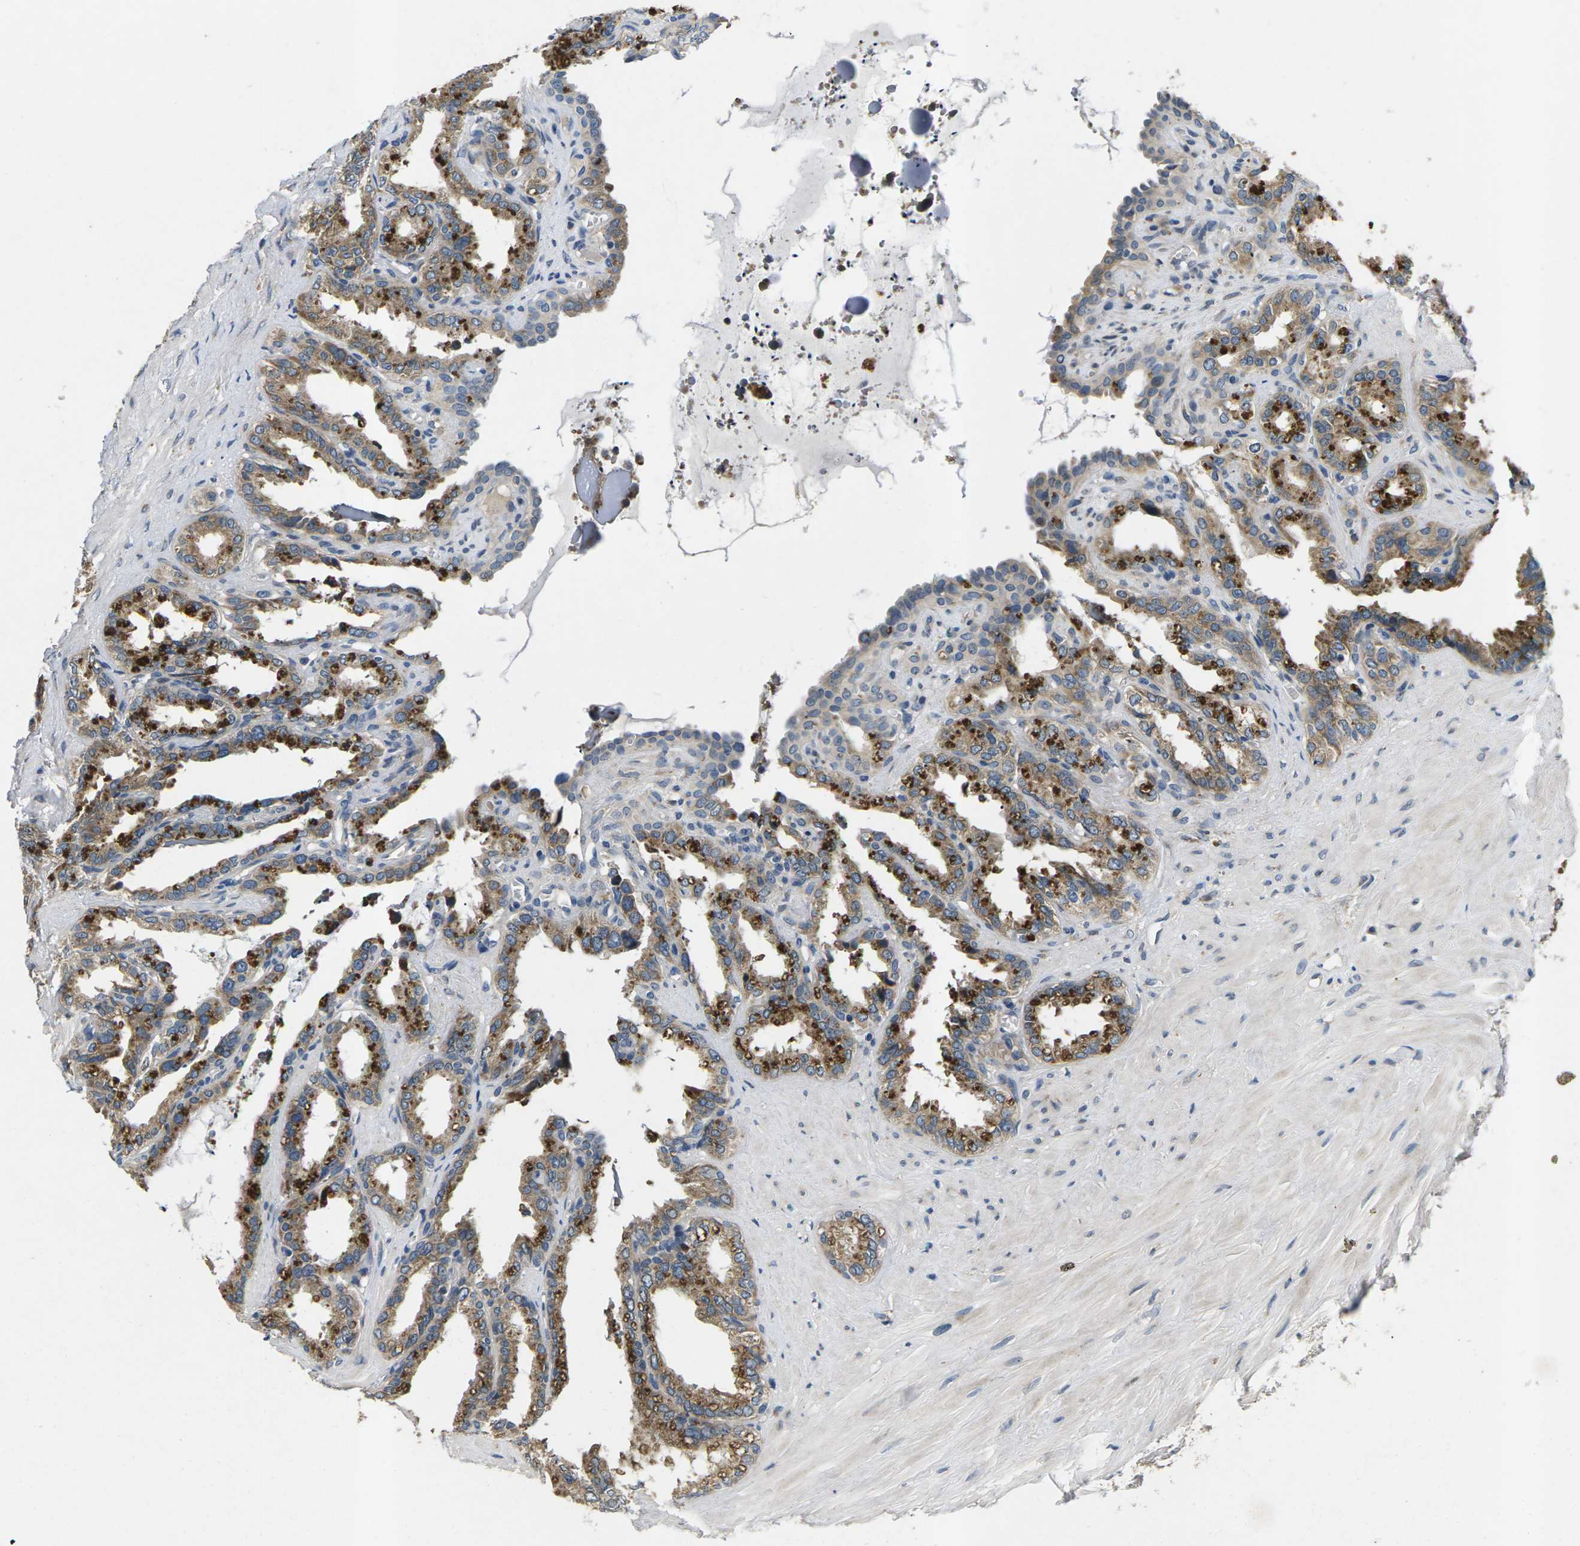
{"staining": {"intensity": "moderate", "quantity": ">75%", "location": "cytoplasmic/membranous"}, "tissue": "seminal vesicle", "cell_type": "Glandular cells", "image_type": "normal", "snomed": [{"axis": "morphology", "description": "Normal tissue, NOS"}, {"axis": "topography", "description": "Seminal veicle"}], "caption": "This histopathology image exhibits benign seminal vesicle stained with IHC to label a protein in brown. The cytoplasmic/membranous of glandular cells show moderate positivity for the protein. Nuclei are counter-stained blue.", "gene": "ERGIC3", "patient": {"sex": "male", "age": 64}}